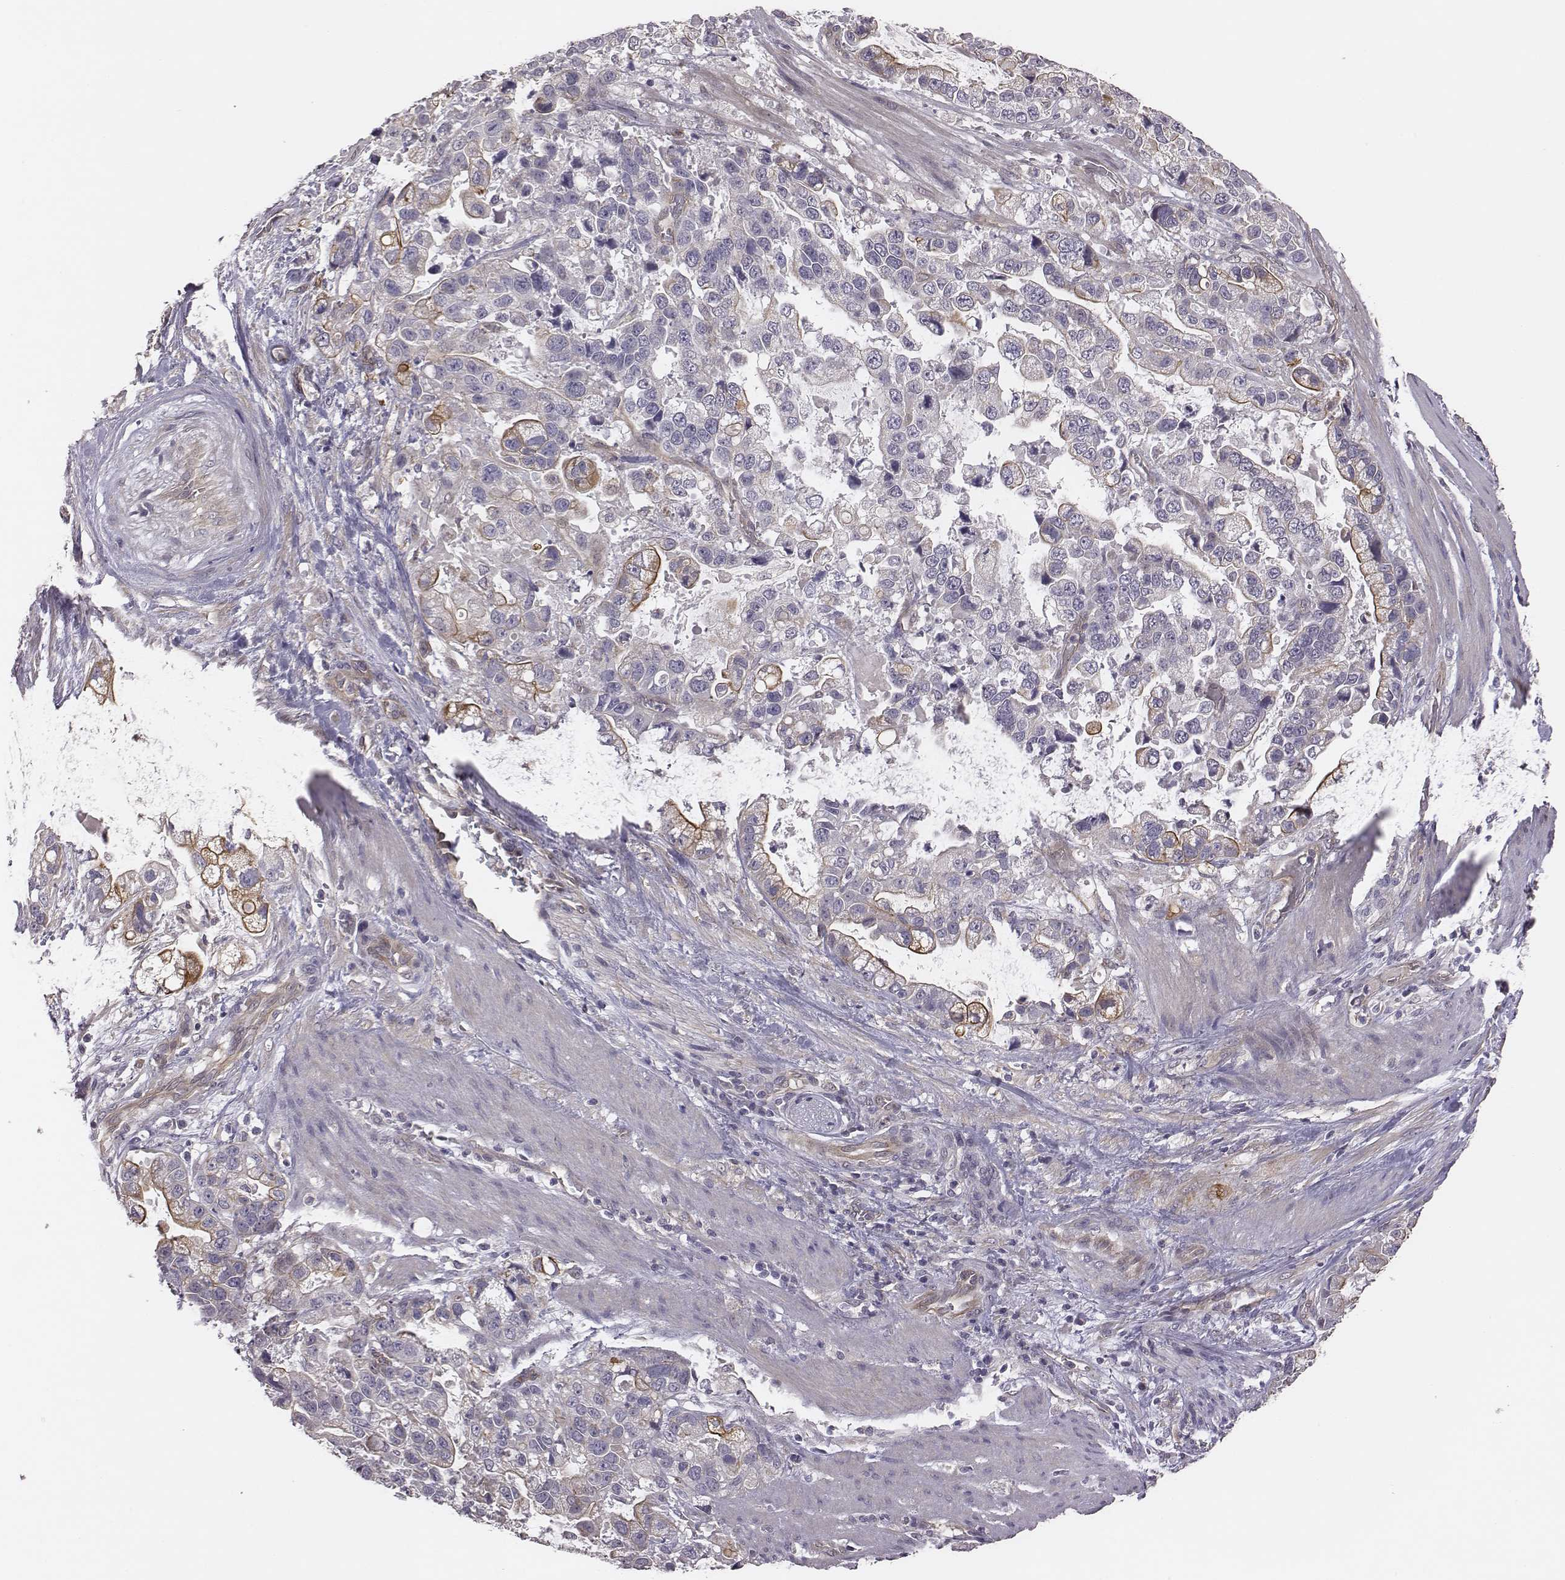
{"staining": {"intensity": "moderate", "quantity": "25%-75%", "location": "cytoplasmic/membranous"}, "tissue": "stomach cancer", "cell_type": "Tumor cells", "image_type": "cancer", "snomed": [{"axis": "morphology", "description": "Adenocarcinoma, NOS"}, {"axis": "topography", "description": "Stomach"}], "caption": "Immunohistochemical staining of stomach cancer shows moderate cytoplasmic/membranous protein expression in approximately 25%-75% of tumor cells.", "gene": "SCARF1", "patient": {"sex": "male", "age": 59}}